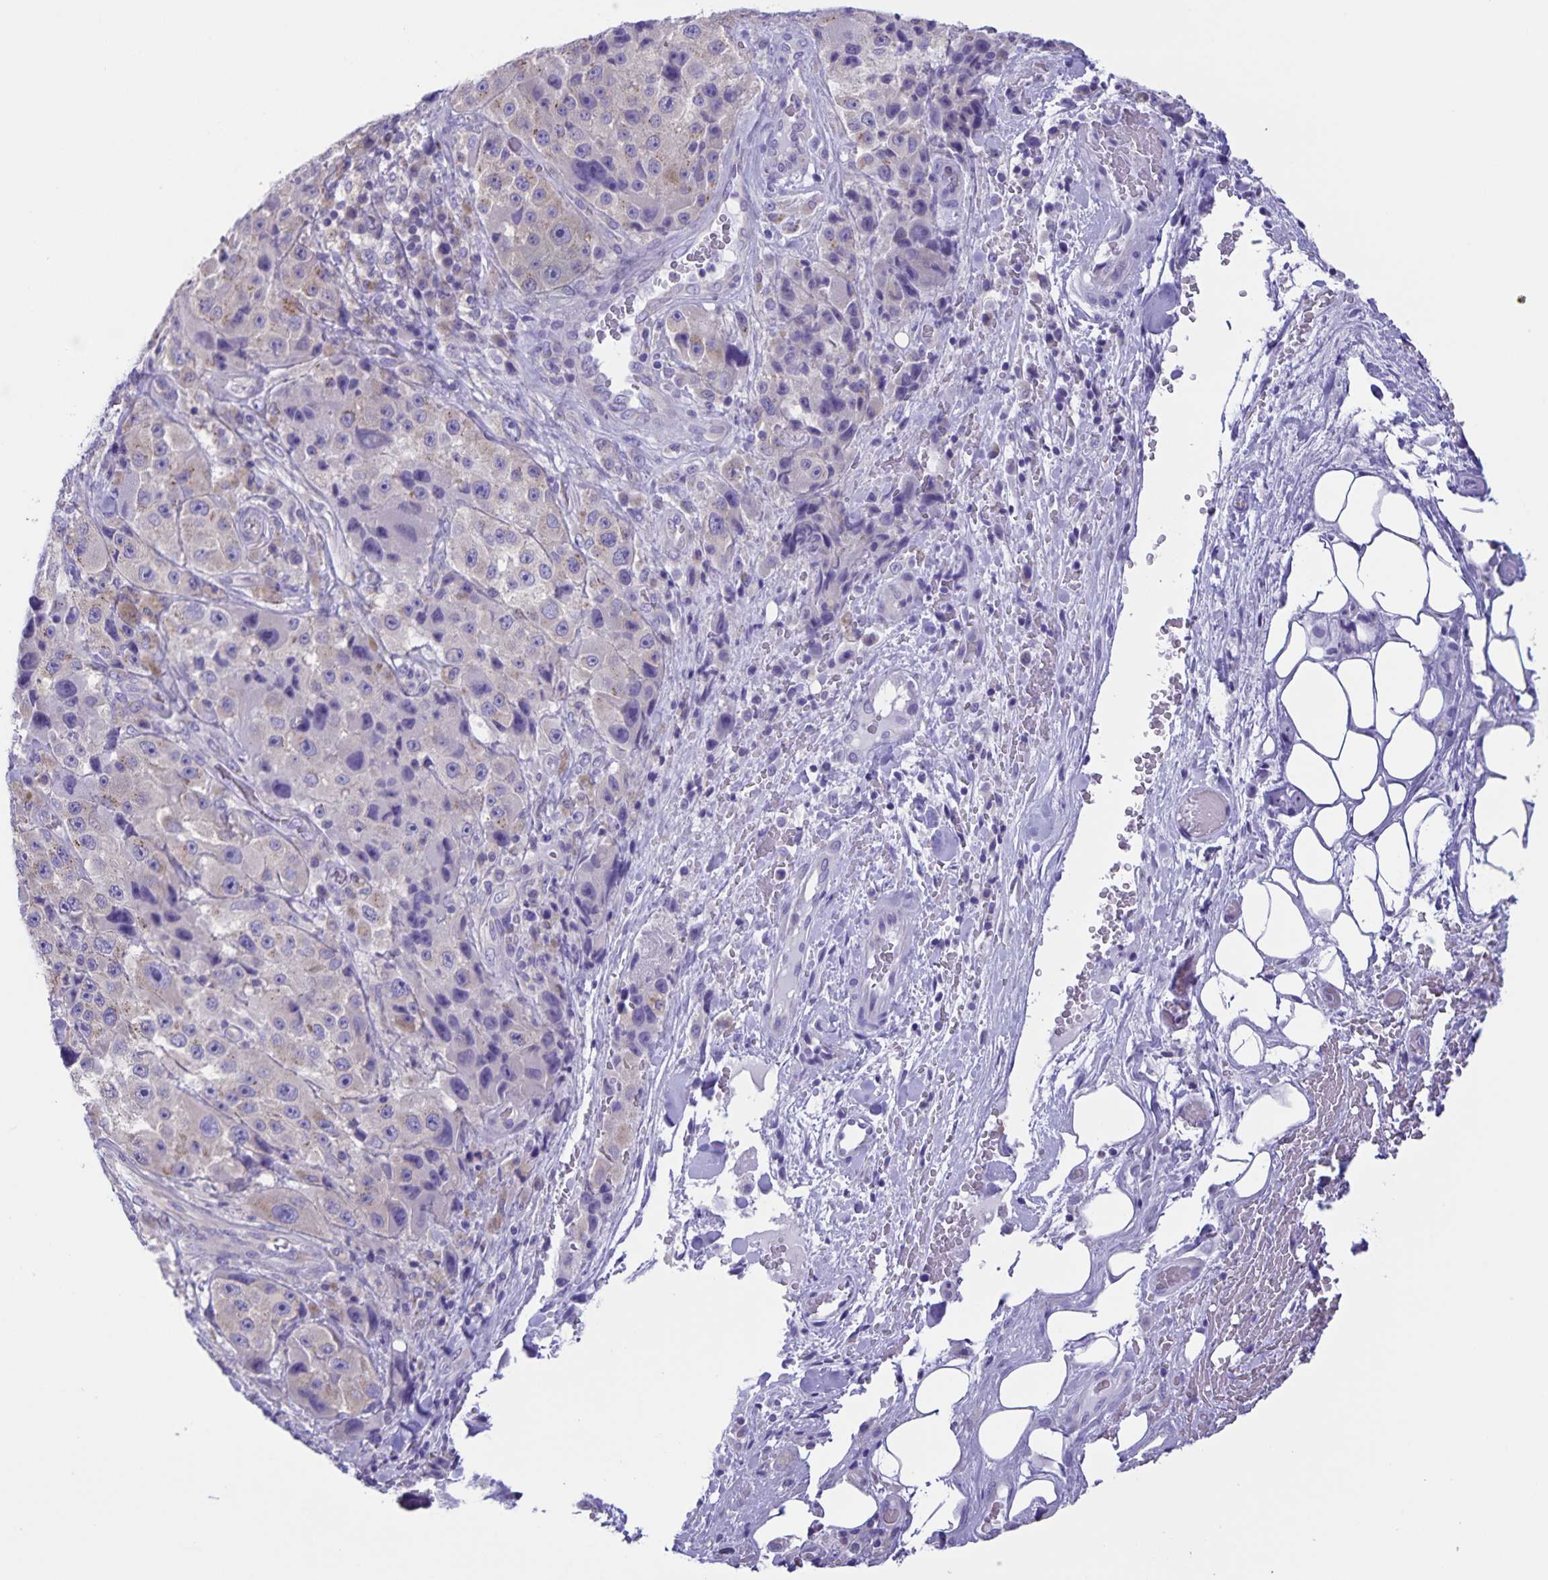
{"staining": {"intensity": "negative", "quantity": "none", "location": "none"}, "tissue": "melanoma", "cell_type": "Tumor cells", "image_type": "cancer", "snomed": [{"axis": "morphology", "description": "Malignant melanoma, Metastatic site"}, {"axis": "topography", "description": "Lymph node"}], "caption": "This is an immunohistochemistry (IHC) histopathology image of malignant melanoma (metastatic site). There is no staining in tumor cells.", "gene": "CAPSL", "patient": {"sex": "male", "age": 62}}